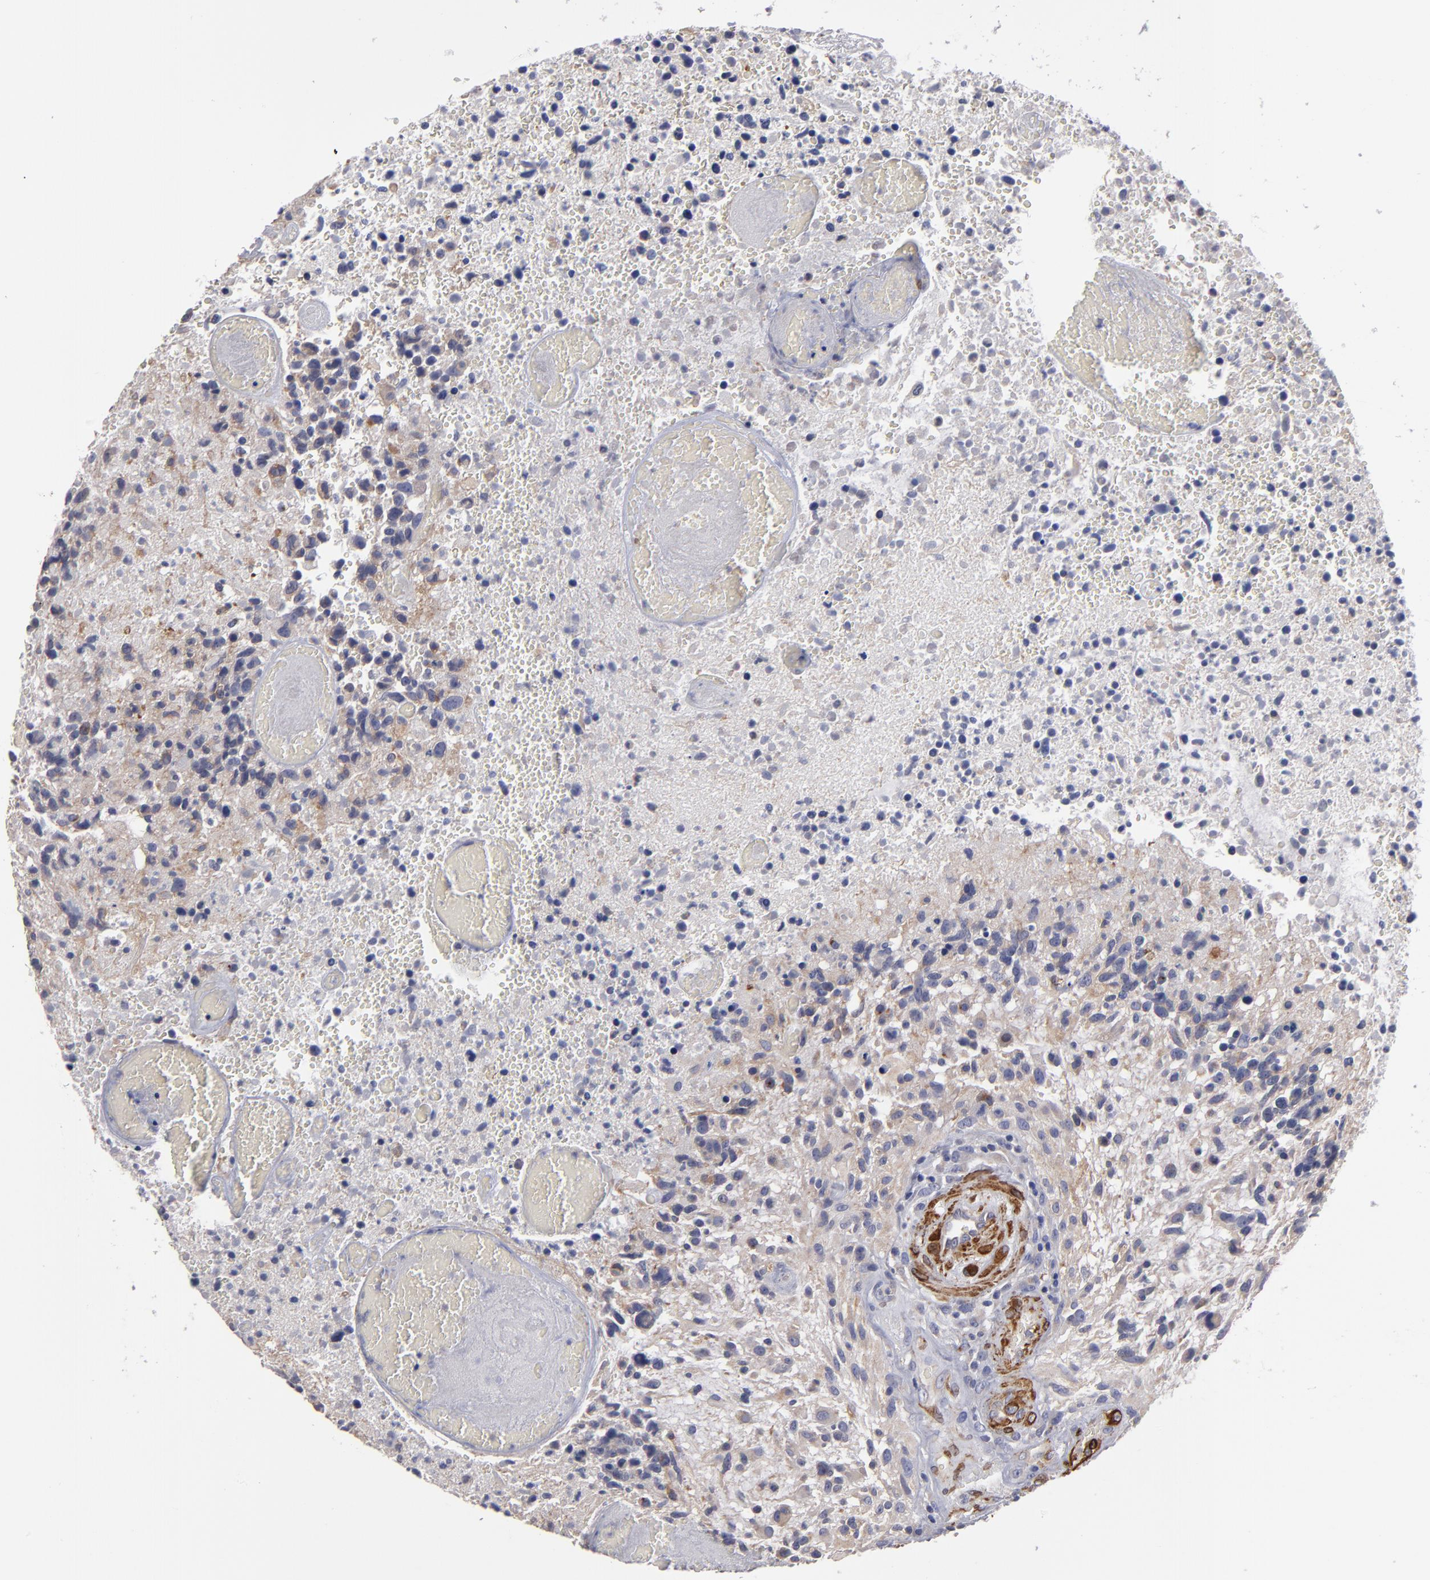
{"staining": {"intensity": "weak", "quantity": "<25%", "location": "cytoplasmic/membranous"}, "tissue": "glioma", "cell_type": "Tumor cells", "image_type": "cancer", "snomed": [{"axis": "morphology", "description": "Glioma, malignant, High grade"}, {"axis": "topography", "description": "Brain"}], "caption": "Tumor cells show no significant staining in glioma.", "gene": "SLMAP", "patient": {"sex": "male", "age": 72}}